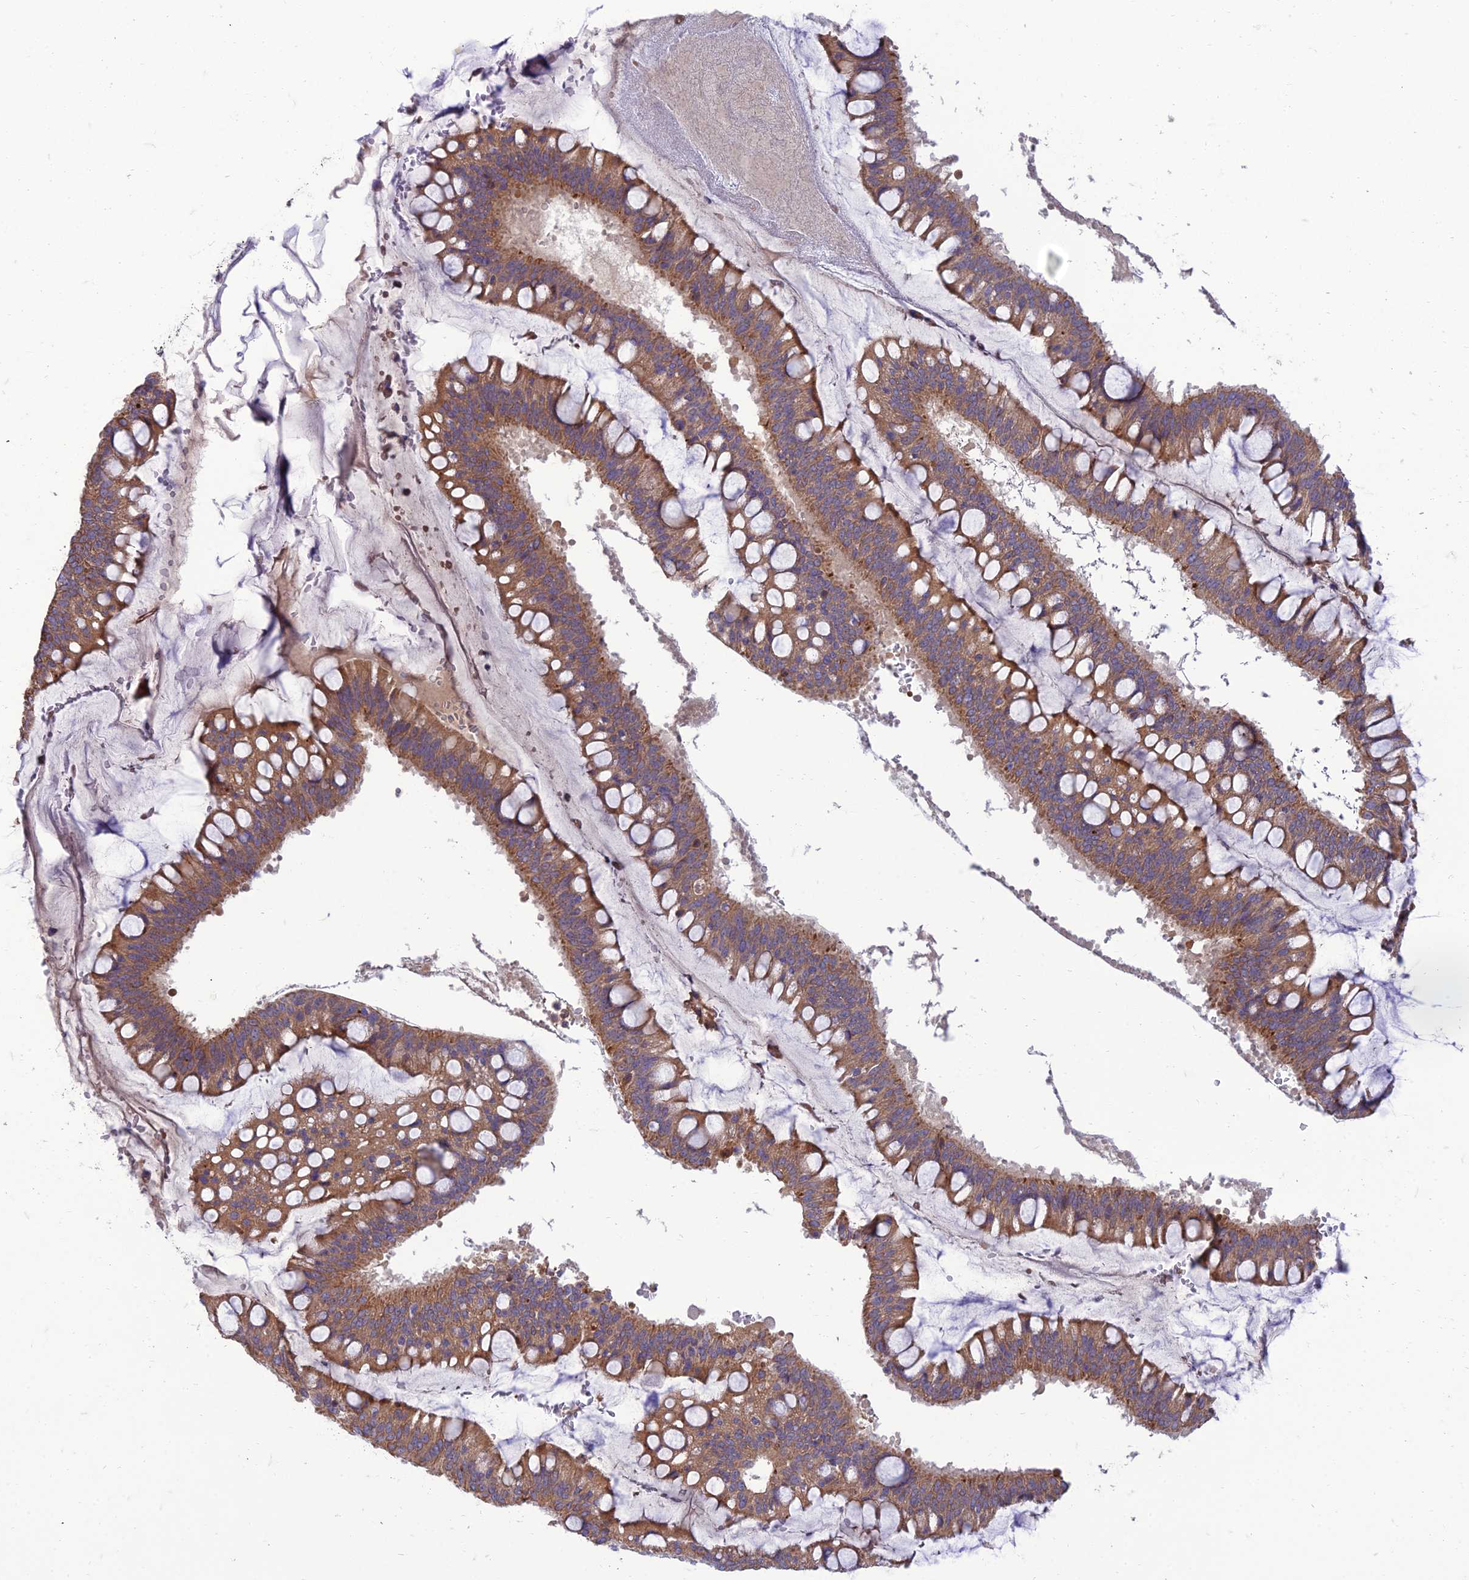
{"staining": {"intensity": "moderate", "quantity": ">75%", "location": "cytoplasmic/membranous"}, "tissue": "ovarian cancer", "cell_type": "Tumor cells", "image_type": "cancer", "snomed": [{"axis": "morphology", "description": "Cystadenocarcinoma, mucinous, NOS"}, {"axis": "topography", "description": "Ovary"}], "caption": "Approximately >75% of tumor cells in ovarian mucinous cystadenocarcinoma reveal moderate cytoplasmic/membranous protein expression as visualized by brown immunohistochemical staining.", "gene": "IRAK3", "patient": {"sex": "female", "age": 73}}